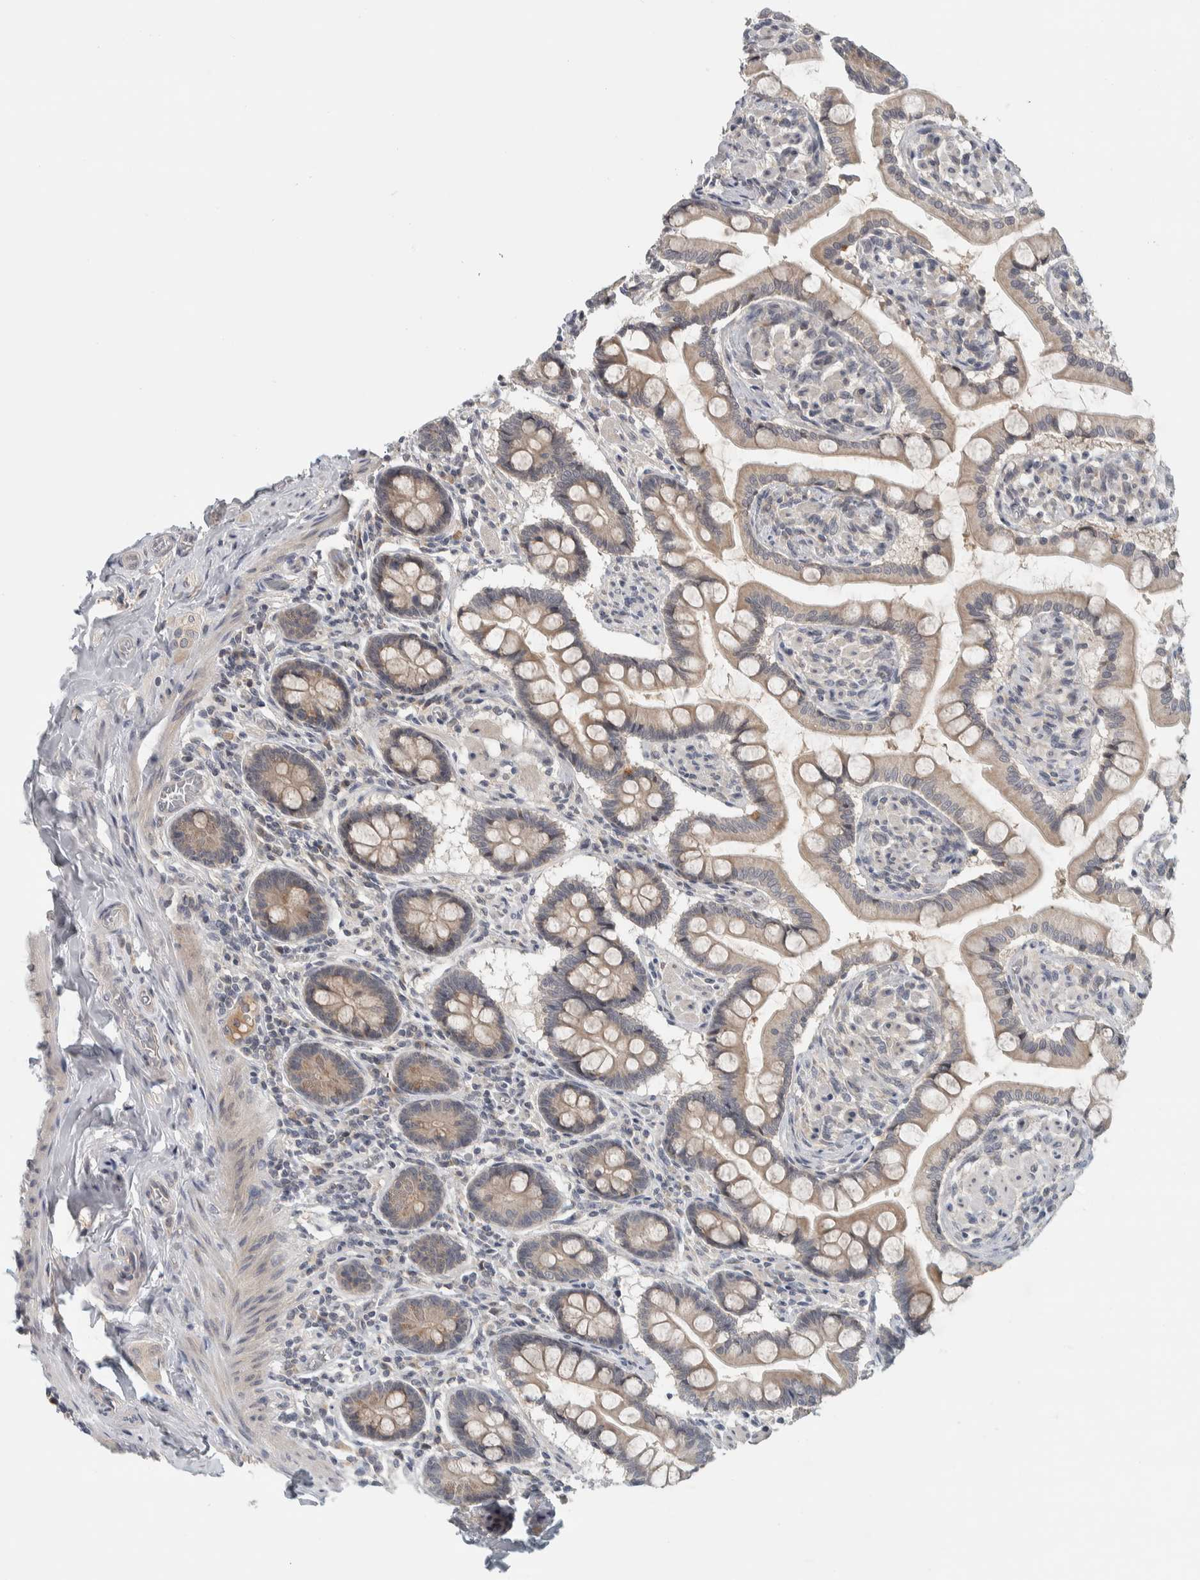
{"staining": {"intensity": "weak", "quantity": "<25%", "location": "cytoplasmic/membranous"}, "tissue": "small intestine", "cell_type": "Glandular cells", "image_type": "normal", "snomed": [{"axis": "morphology", "description": "Normal tissue, NOS"}, {"axis": "topography", "description": "Small intestine"}], "caption": "Glandular cells are negative for brown protein staining in unremarkable small intestine. (DAB (3,3'-diaminobenzidine) immunohistochemistry (IHC) visualized using brightfield microscopy, high magnification).", "gene": "AFP", "patient": {"sex": "male", "age": 41}}